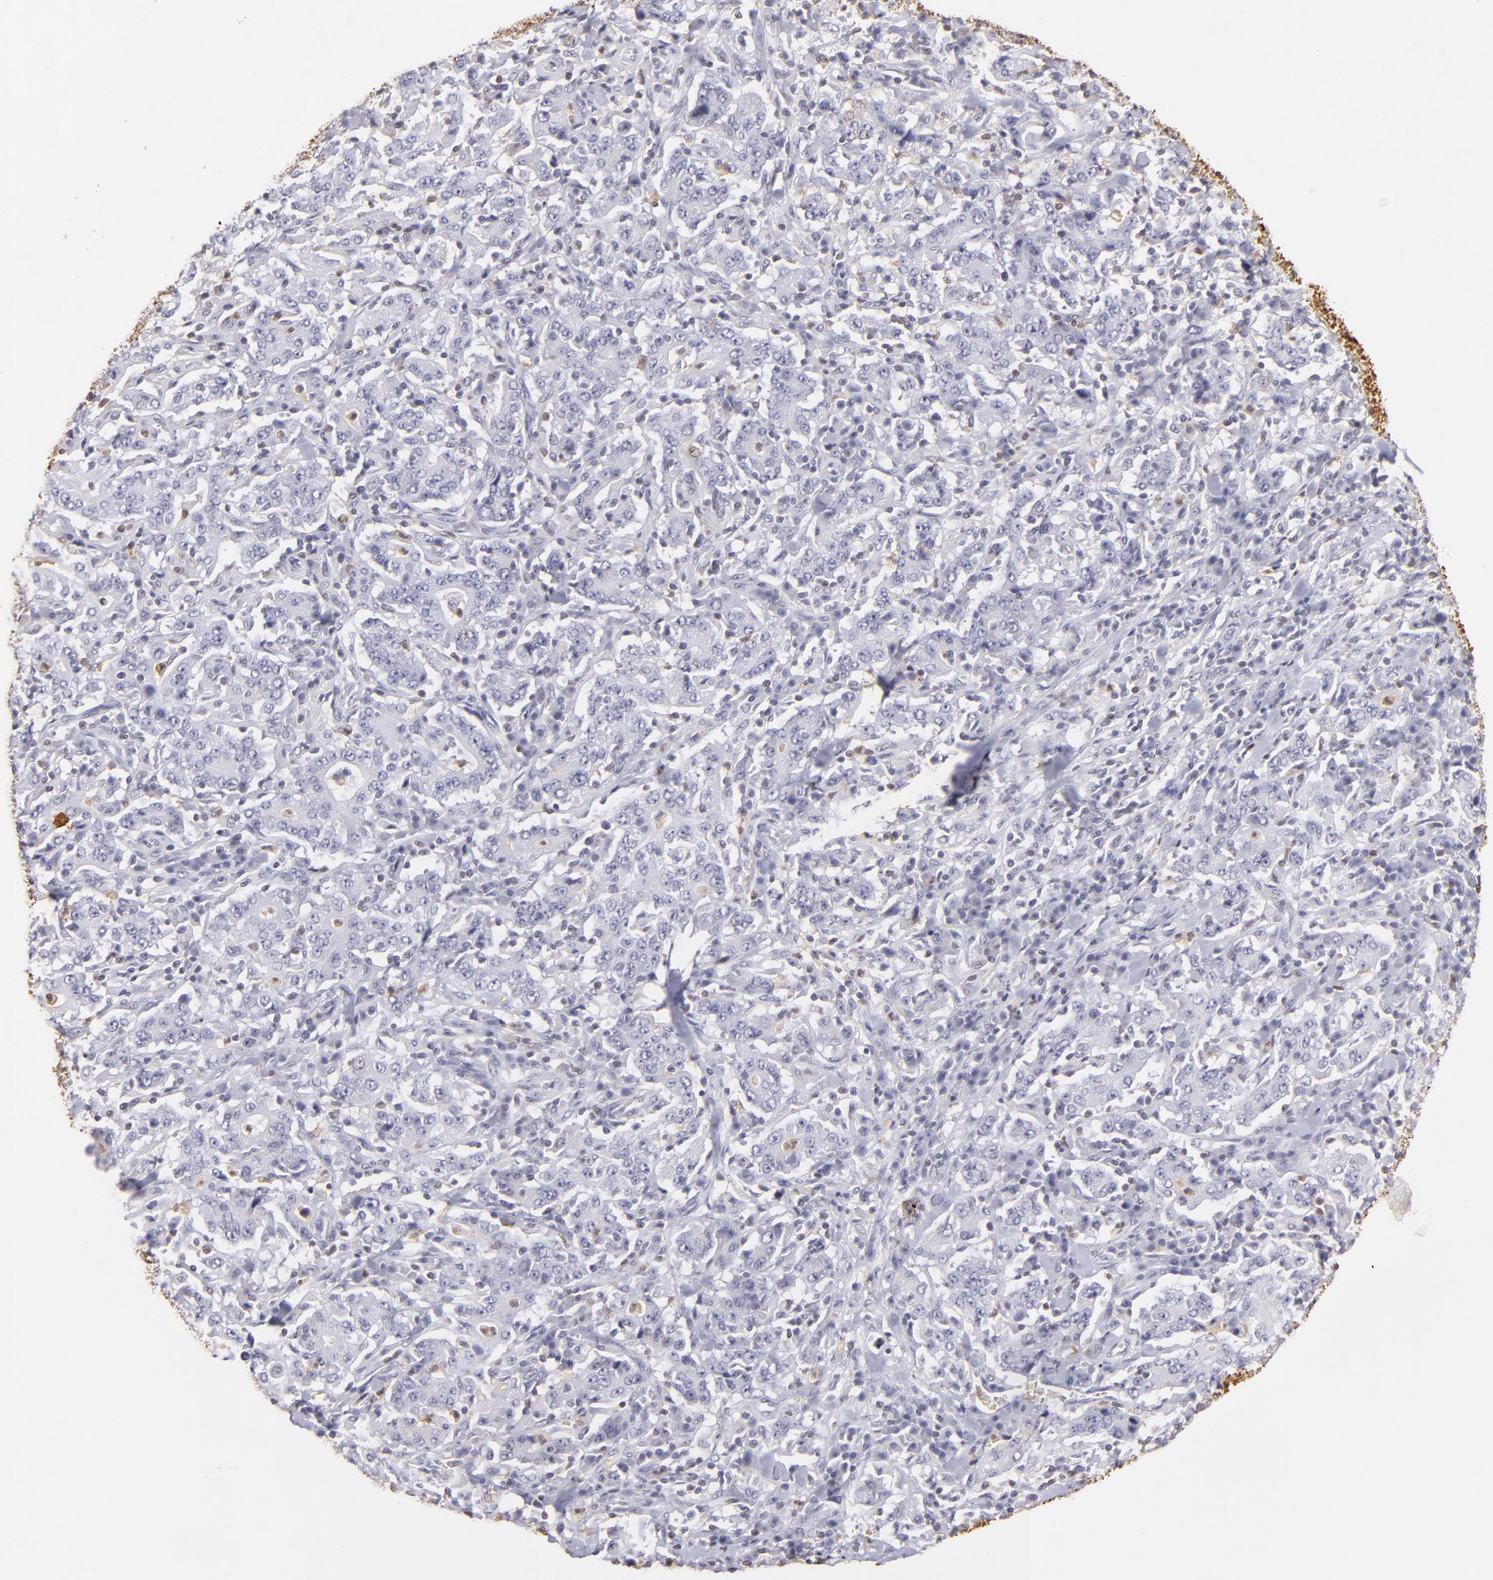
{"staining": {"intensity": "negative", "quantity": "none", "location": "none"}, "tissue": "stomach cancer", "cell_type": "Tumor cells", "image_type": "cancer", "snomed": [{"axis": "morphology", "description": "Normal tissue, NOS"}, {"axis": "morphology", "description": "Adenocarcinoma, NOS"}, {"axis": "topography", "description": "Stomach, upper"}, {"axis": "topography", "description": "Stomach"}], "caption": "DAB (3,3'-diaminobenzidine) immunohistochemical staining of human stomach cancer (adenocarcinoma) reveals no significant expression in tumor cells.", "gene": "S100A2", "patient": {"sex": "male", "age": 59}}